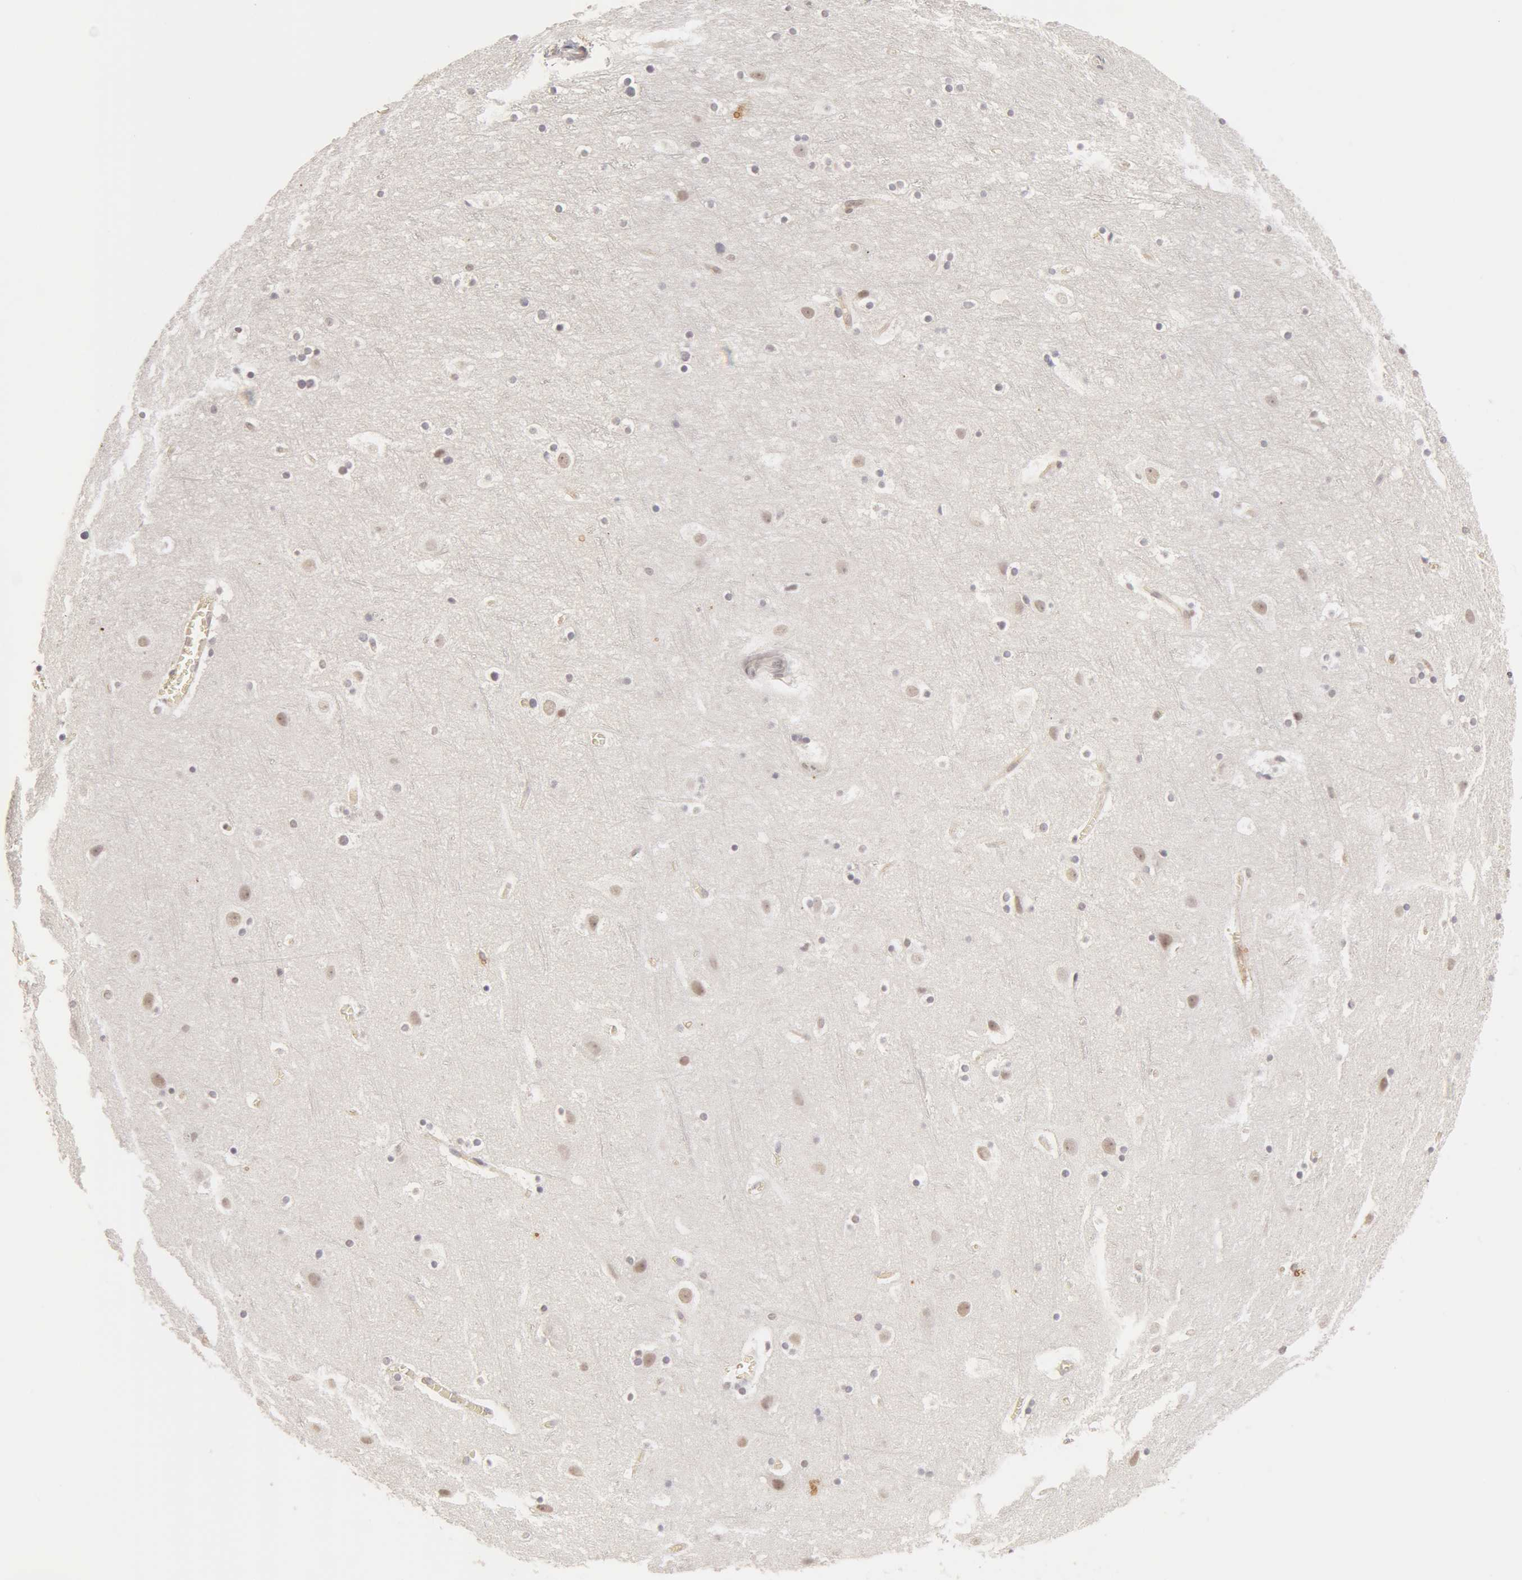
{"staining": {"intensity": "weak", "quantity": "25%-75%", "location": "cytoplasmic/membranous"}, "tissue": "cerebral cortex", "cell_type": "Endothelial cells", "image_type": "normal", "snomed": [{"axis": "morphology", "description": "Normal tissue, NOS"}, {"axis": "topography", "description": "Cerebral cortex"}], "caption": "High-magnification brightfield microscopy of benign cerebral cortex stained with DAB (brown) and counterstained with hematoxylin (blue). endothelial cells exhibit weak cytoplasmic/membranous positivity is present in approximately25%-75% of cells.", "gene": "ADAM10", "patient": {"sex": "male", "age": 45}}